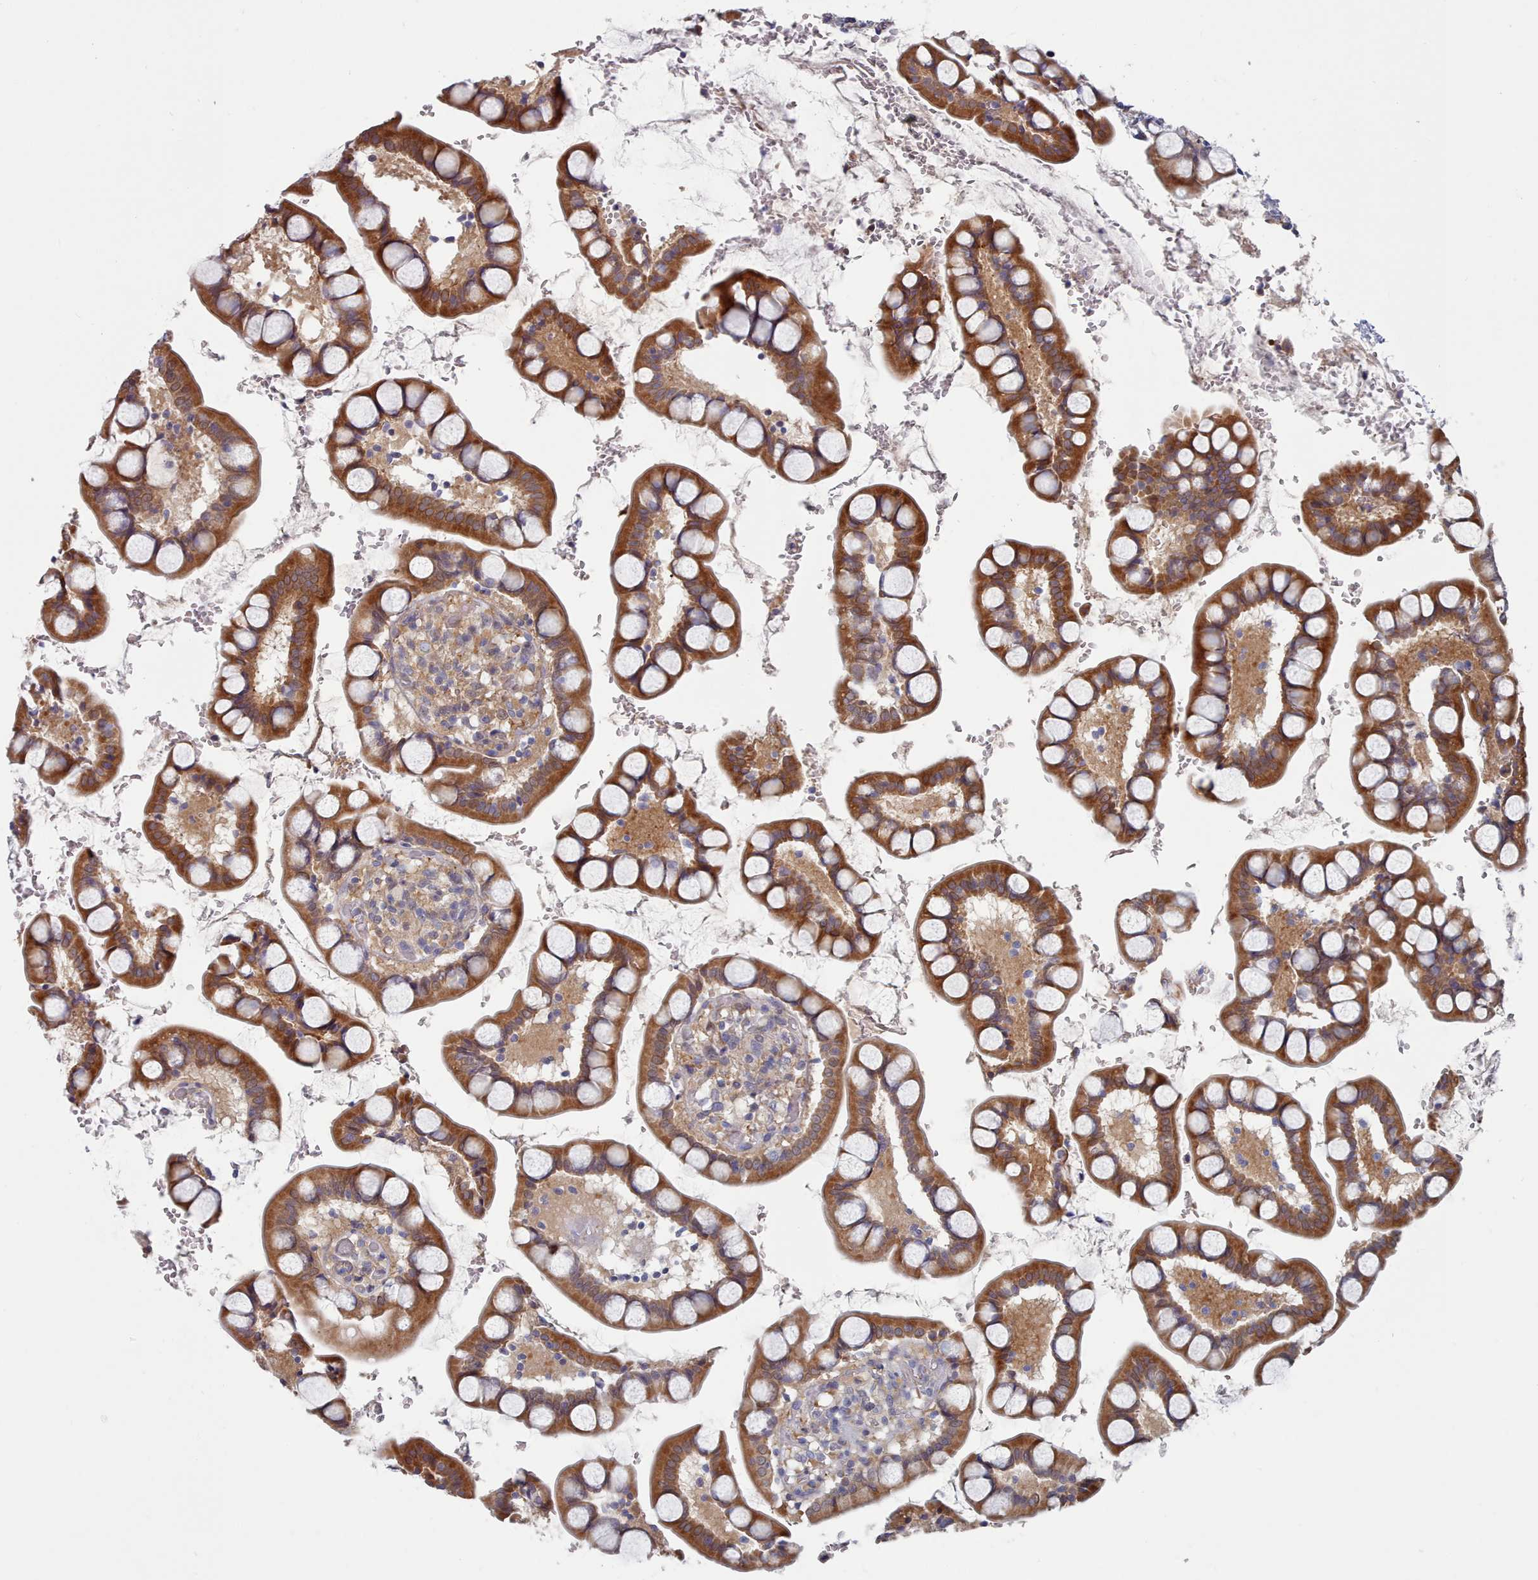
{"staining": {"intensity": "strong", "quantity": ">75%", "location": "cytoplasmic/membranous"}, "tissue": "small intestine", "cell_type": "Glandular cells", "image_type": "normal", "snomed": [{"axis": "morphology", "description": "Normal tissue, NOS"}, {"axis": "topography", "description": "Small intestine"}], "caption": "Normal small intestine was stained to show a protein in brown. There is high levels of strong cytoplasmic/membranous expression in about >75% of glandular cells.", "gene": "G6PC1", "patient": {"sex": "male", "age": 52}}